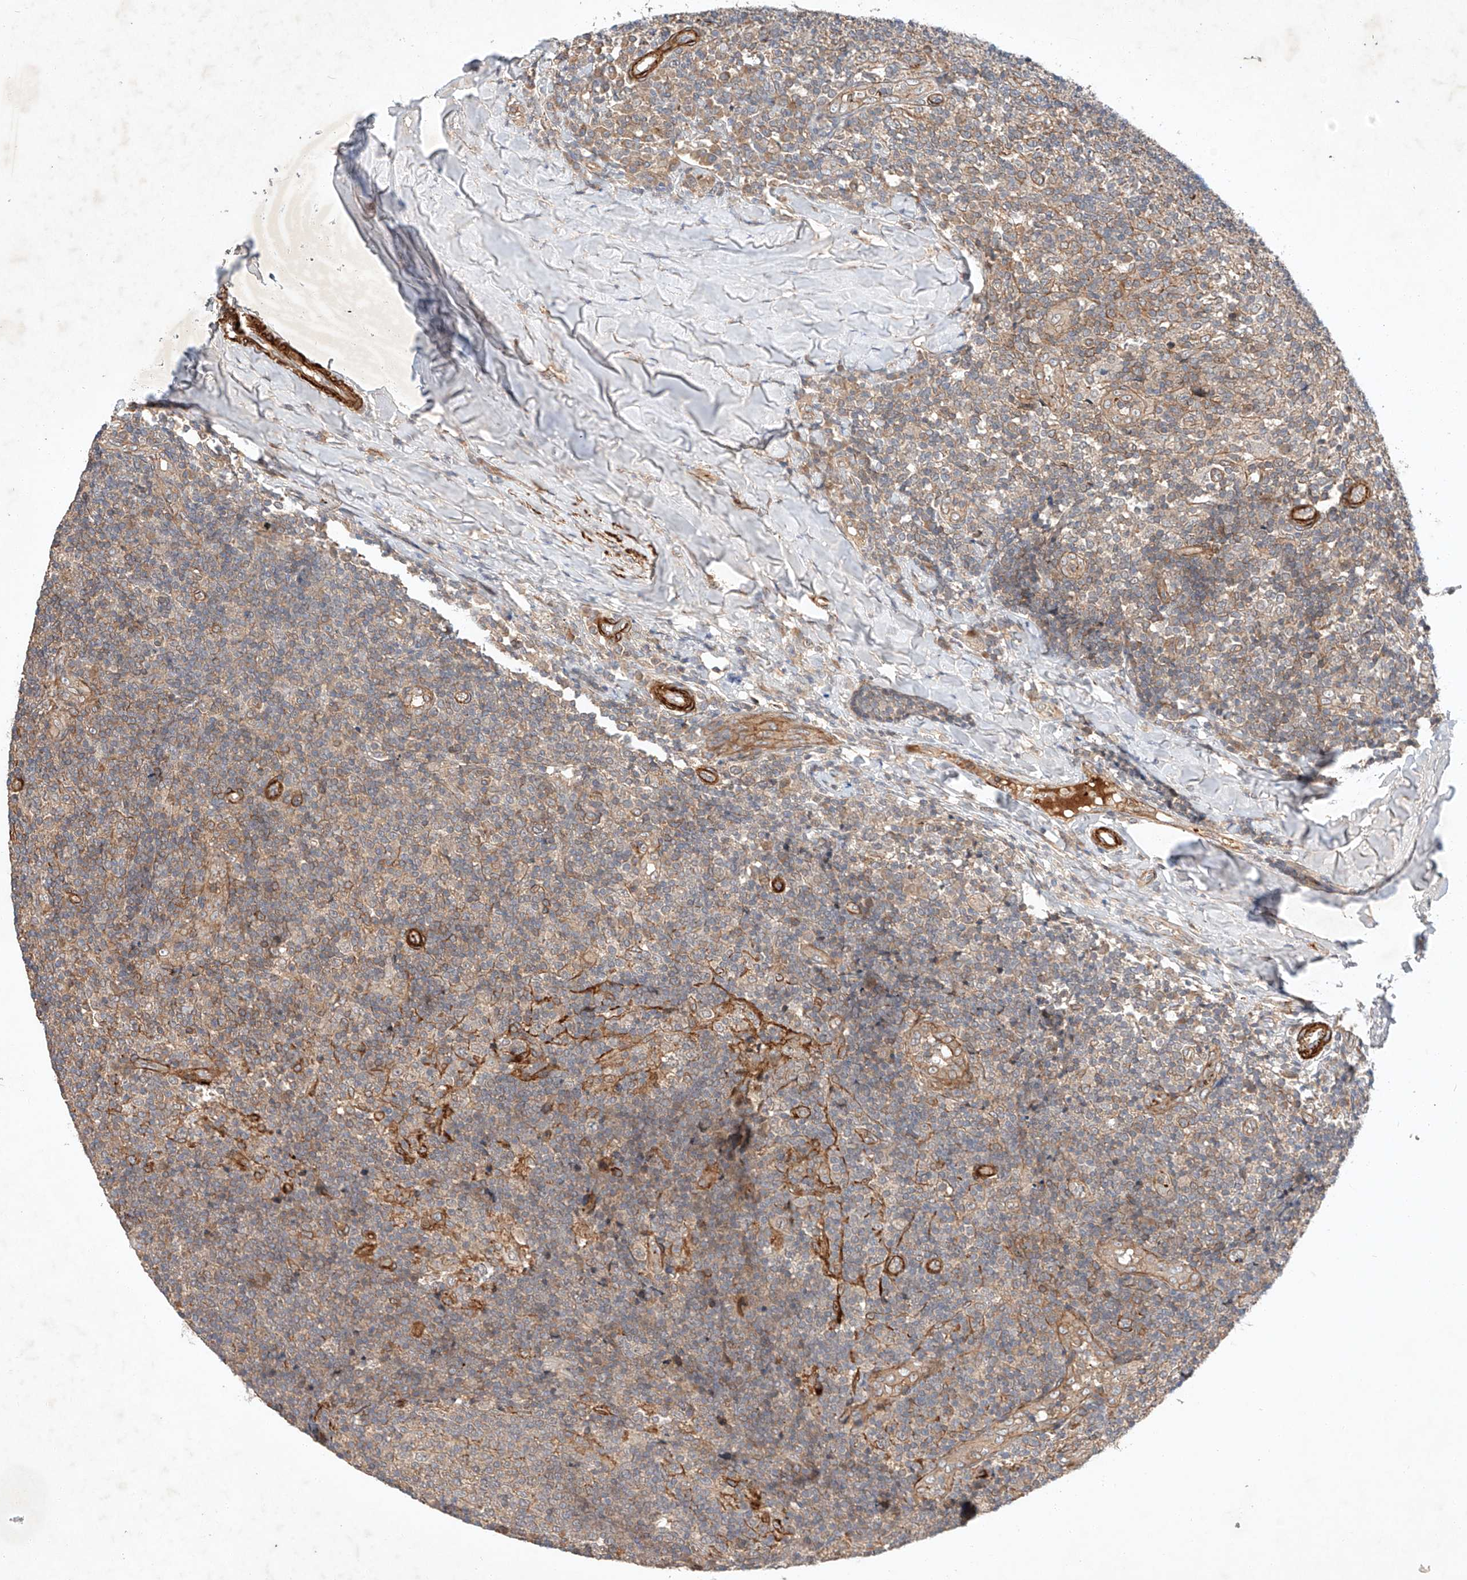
{"staining": {"intensity": "weak", "quantity": ">75%", "location": "cytoplasmic/membranous"}, "tissue": "tonsil", "cell_type": "Germinal center cells", "image_type": "normal", "snomed": [{"axis": "morphology", "description": "Normal tissue, NOS"}, {"axis": "topography", "description": "Tonsil"}], "caption": "Germinal center cells demonstrate low levels of weak cytoplasmic/membranous staining in approximately >75% of cells in normal tonsil.", "gene": "ARHGAP33", "patient": {"sex": "female", "age": 19}}